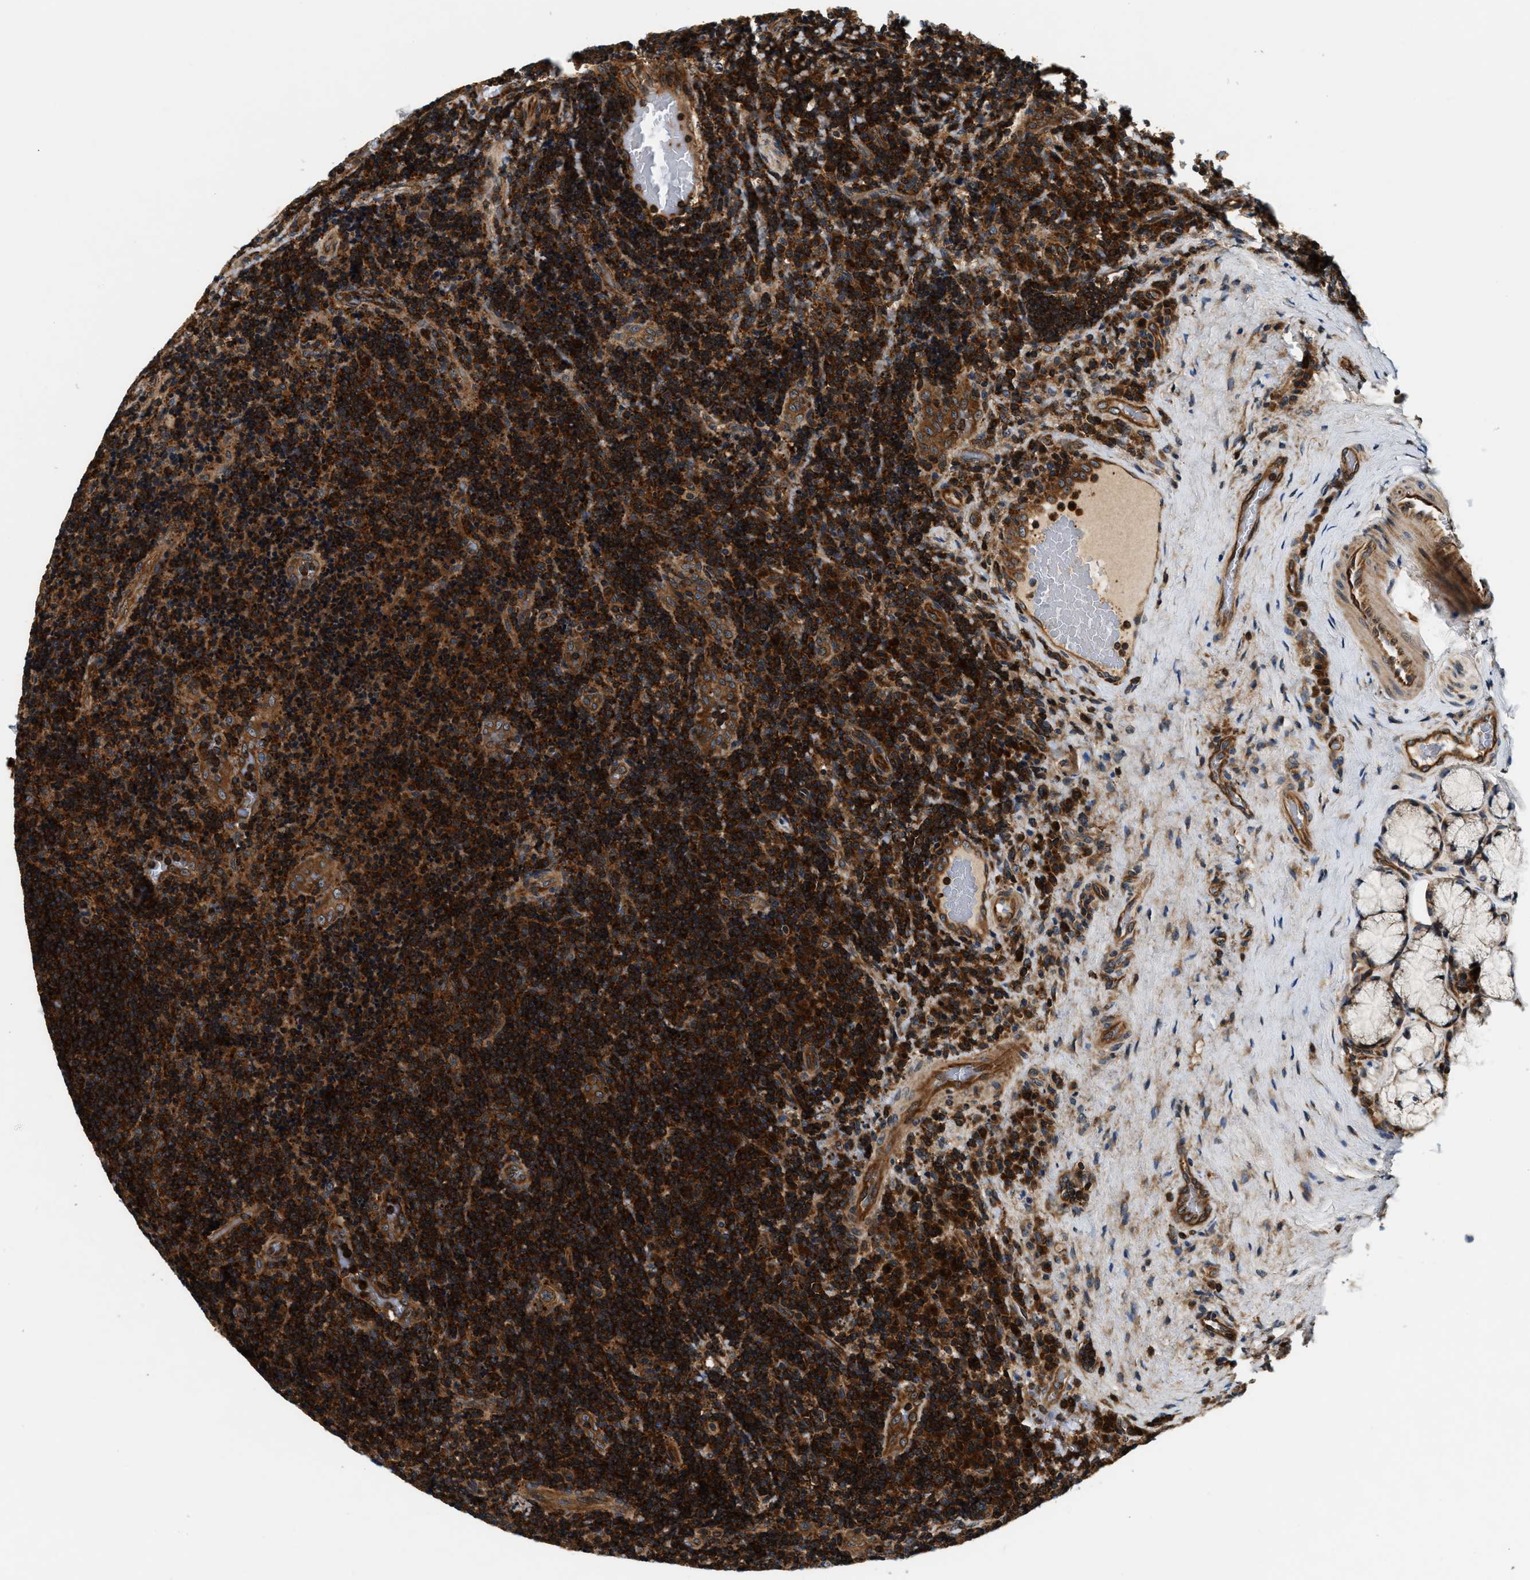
{"staining": {"intensity": "strong", "quantity": ">75%", "location": "cytoplasmic/membranous"}, "tissue": "lymphoma", "cell_type": "Tumor cells", "image_type": "cancer", "snomed": [{"axis": "morphology", "description": "Malignant lymphoma, non-Hodgkin's type, High grade"}, {"axis": "topography", "description": "Tonsil"}], "caption": "Brown immunohistochemical staining in human malignant lymphoma, non-Hodgkin's type (high-grade) reveals strong cytoplasmic/membranous staining in about >75% of tumor cells. (DAB = brown stain, brightfield microscopy at high magnification).", "gene": "SAMD9", "patient": {"sex": "female", "age": 36}}